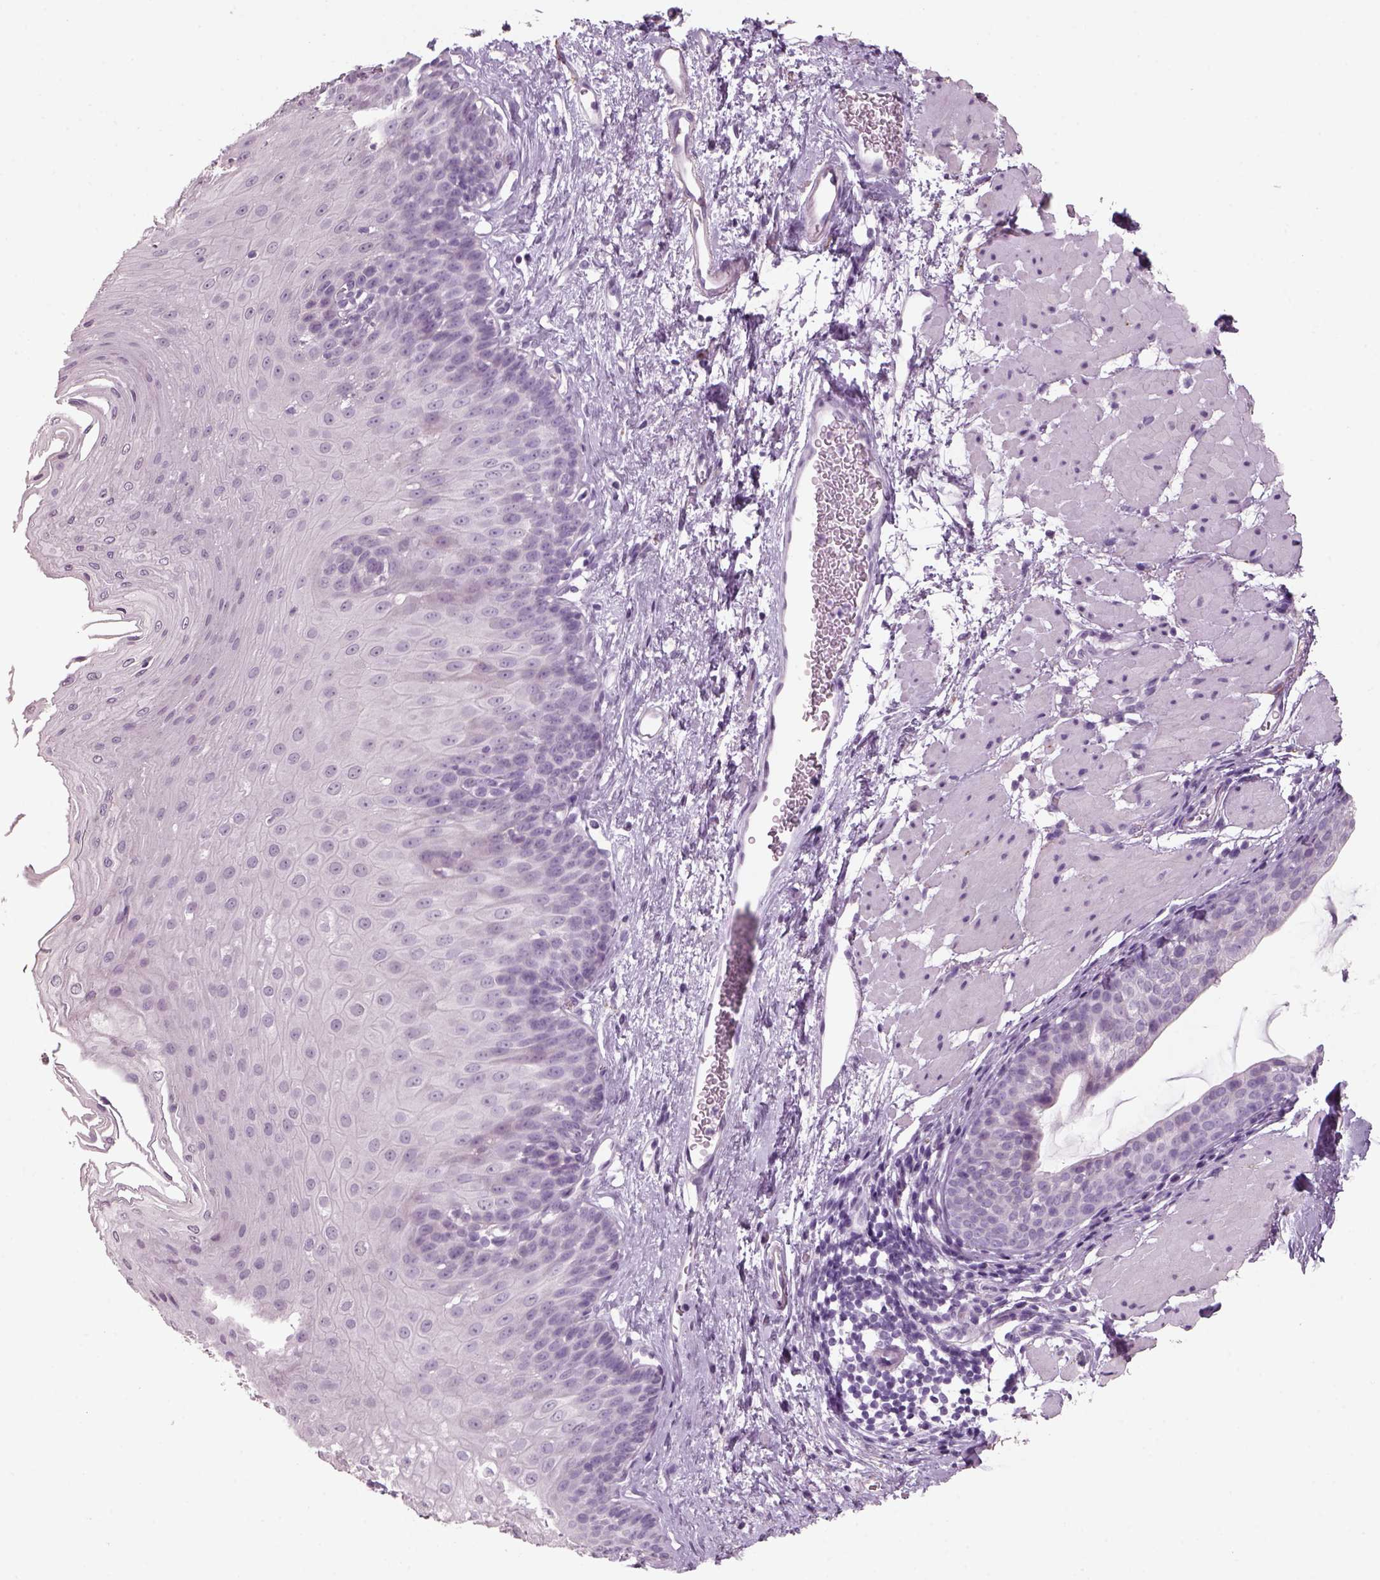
{"staining": {"intensity": "negative", "quantity": "none", "location": "none"}, "tissue": "esophagus", "cell_type": "Squamous epithelial cells", "image_type": "normal", "snomed": [{"axis": "morphology", "description": "Normal tissue, NOS"}, {"axis": "topography", "description": "Esophagus"}], "caption": "DAB immunohistochemical staining of normal esophagus exhibits no significant expression in squamous epithelial cells. (DAB (3,3'-diaminobenzidine) IHC, high magnification).", "gene": "SLC6A2", "patient": {"sex": "female", "age": 62}}